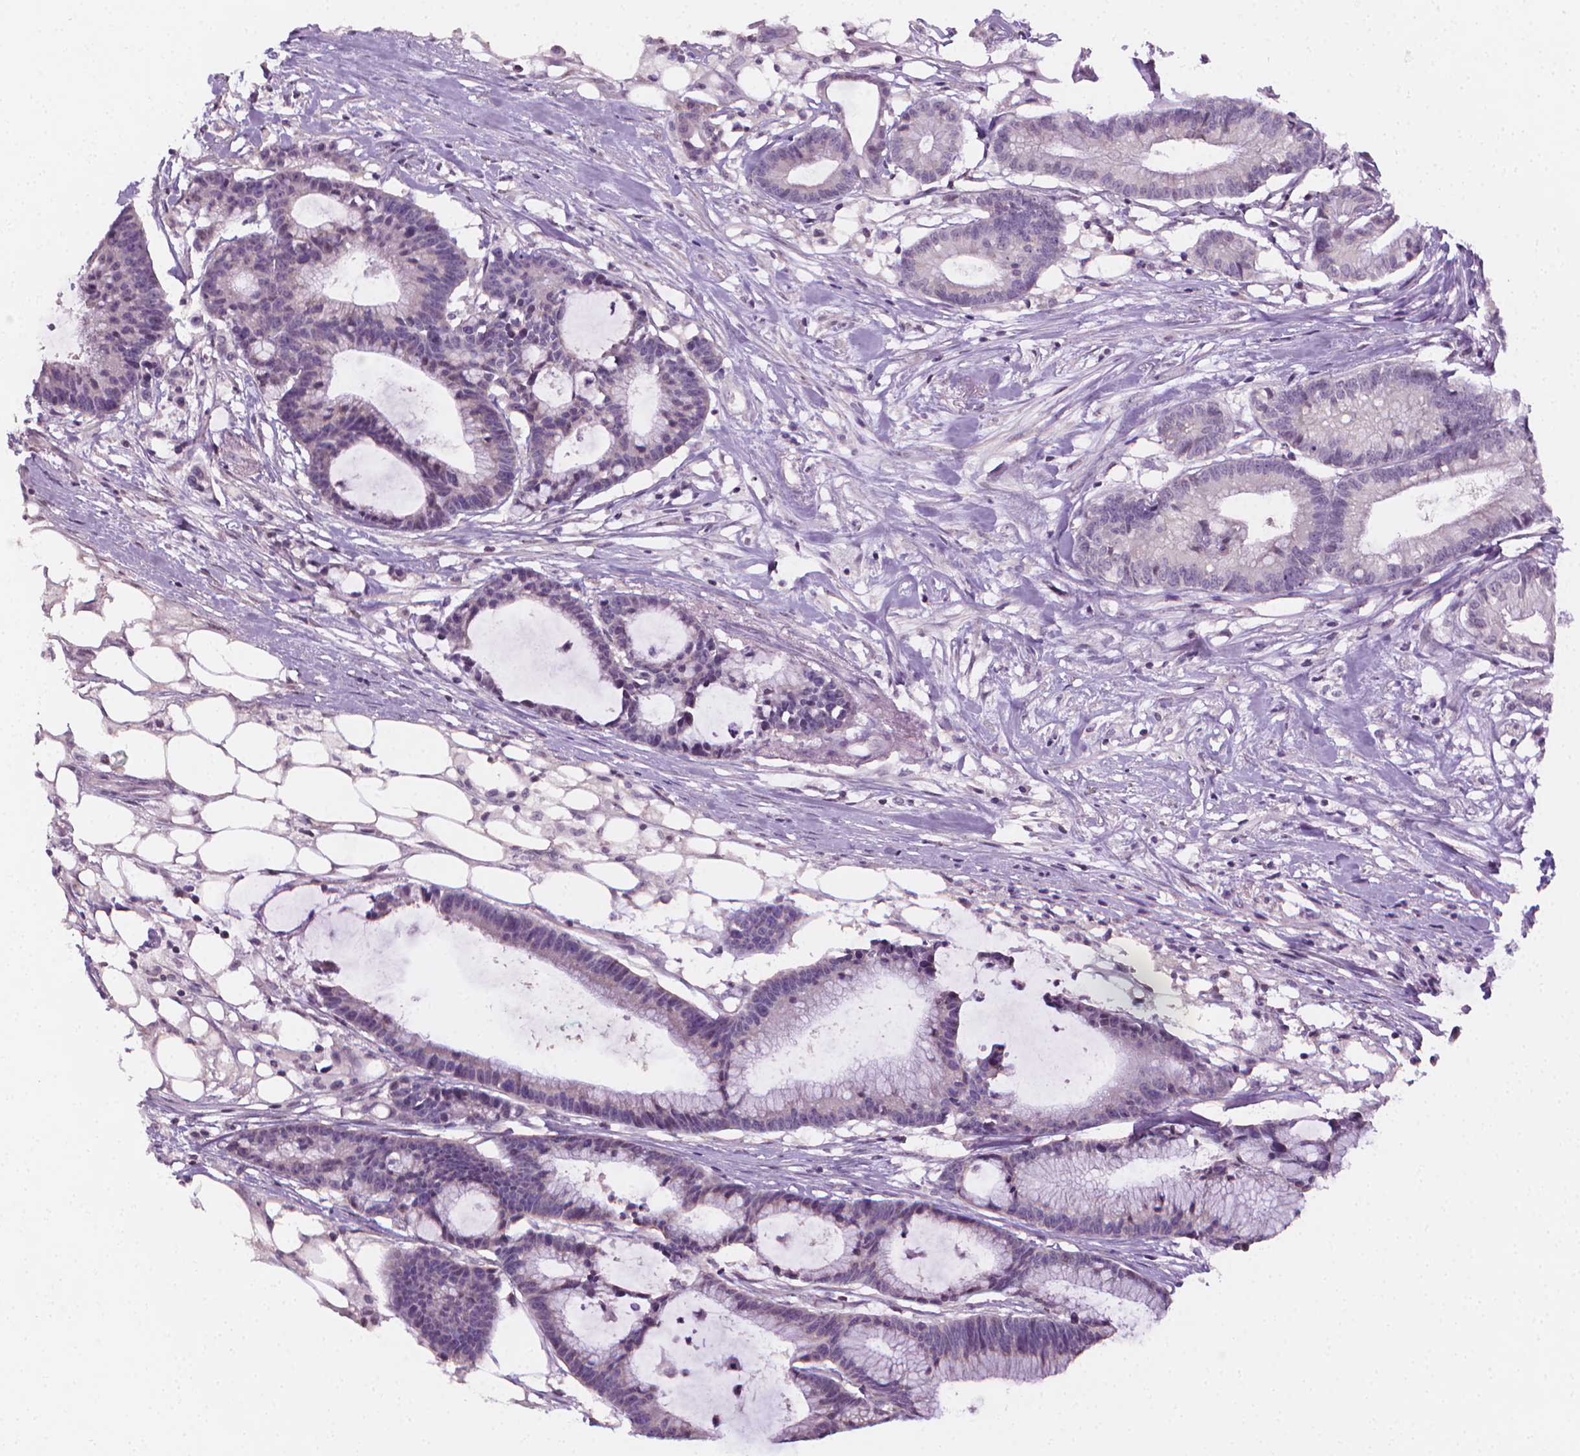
{"staining": {"intensity": "negative", "quantity": "none", "location": "none"}, "tissue": "colorectal cancer", "cell_type": "Tumor cells", "image_type": "cancer", "snomed": [{"axis": "morphology", "description": "Adenocarcinoma, NOS"}, {"axis": "topography", "description": "Colon"}], "caption": "An image of human colorectal adenocarcinoma is negative for staining in tumor cells.", "gene": "NCAN", "patient": {"sex": "female", "age": 78}}